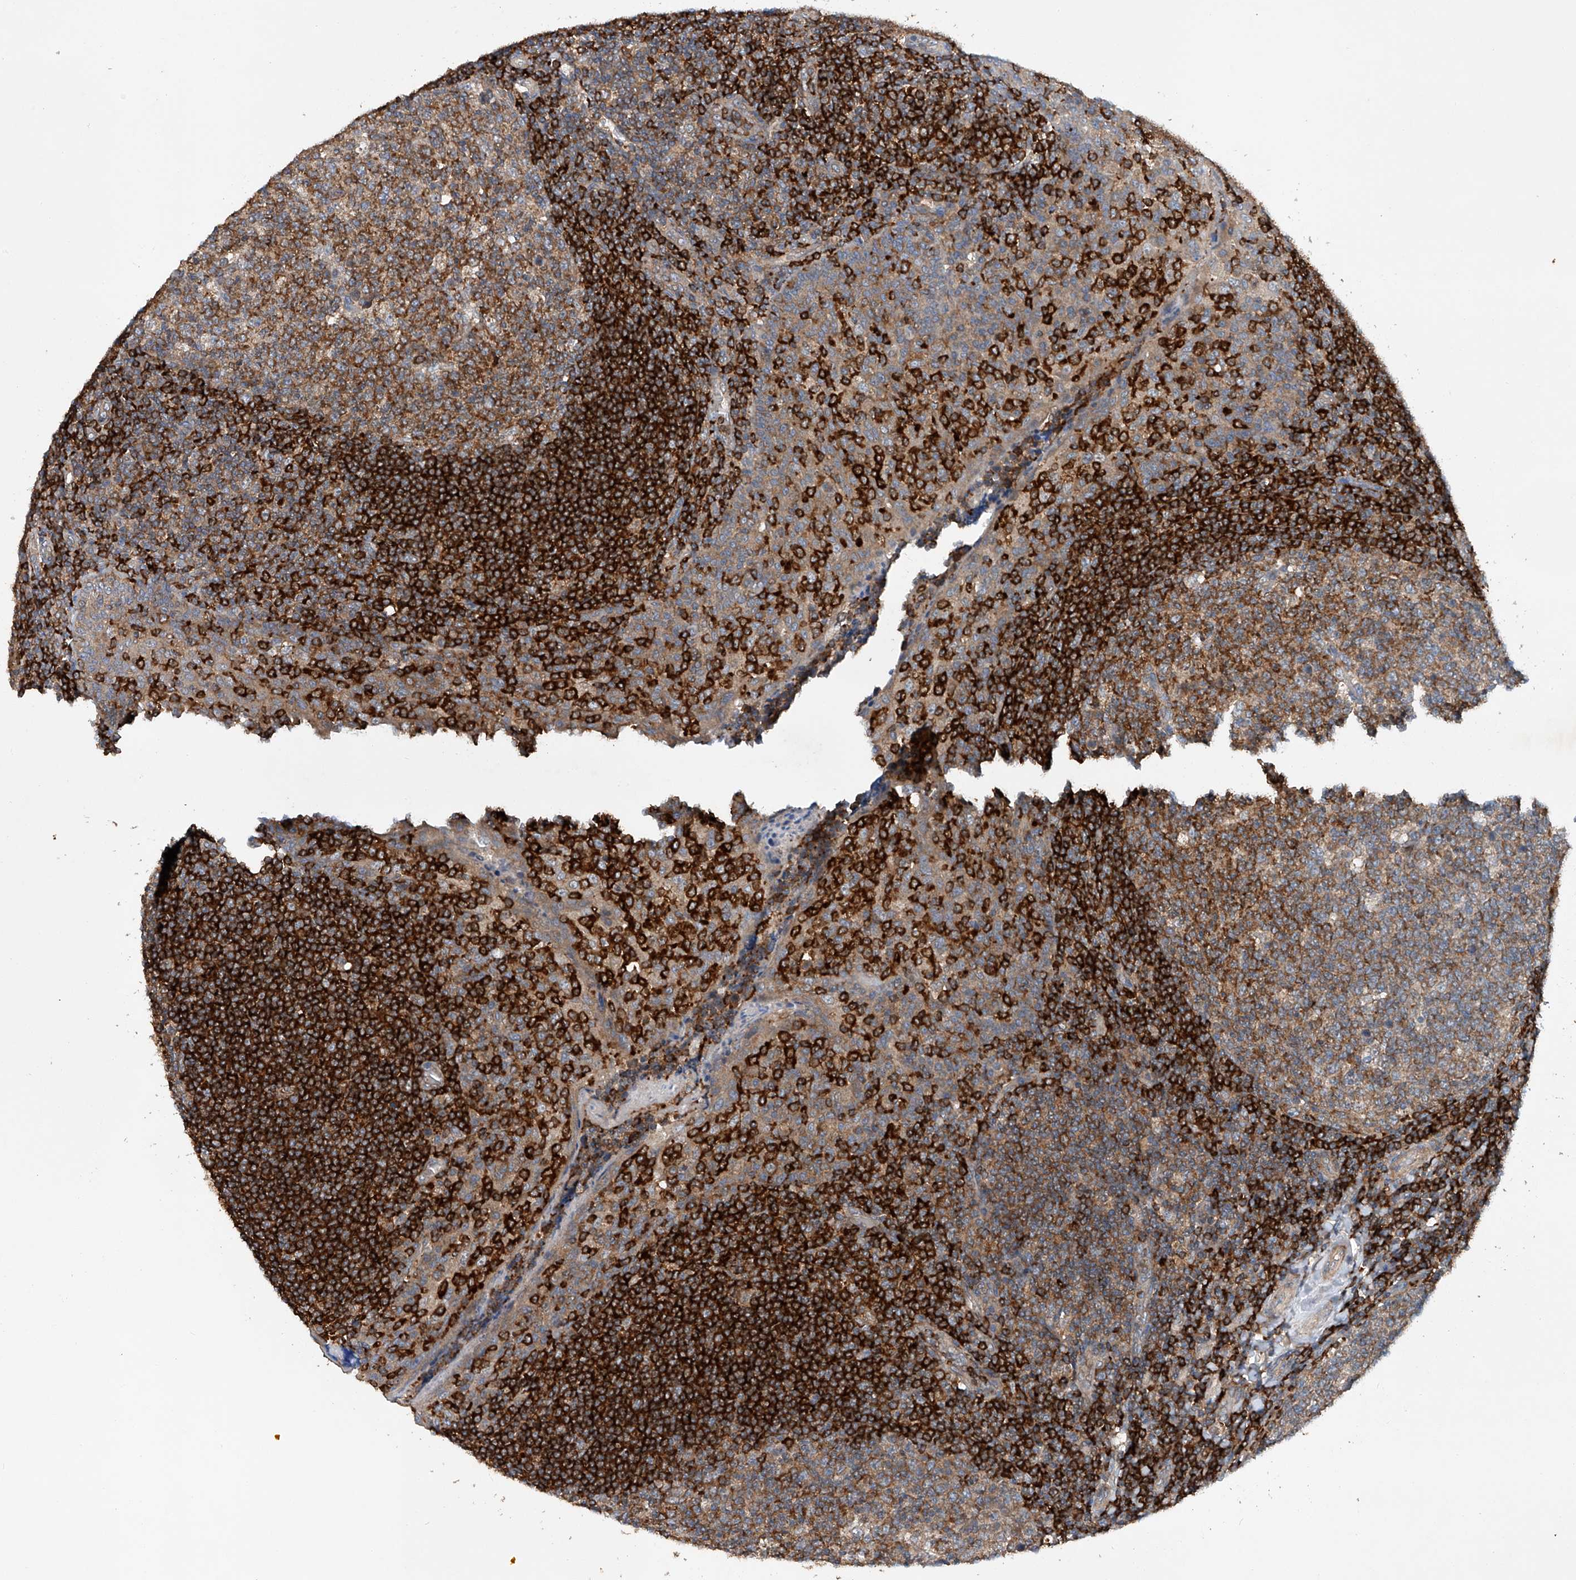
{"staining": {"intensity": "moderate", "quantity": ">75%", "location": "cytoplasmic/membranous"}, "tissue": "tonsil", "cell_type": "Germinal center cells", "image_type": "normal", "snomed": [{"axis": "morphology", "description": "Normal tissue, NOS"}, {"axis": "topography", "description": "Tonsil"}], "caption": "DAB immunohistochemical staining of unremarkable human tonsil demonstrates moderate cytoplasmic/membranous protein expression in about >75% of germinal center cells. (Brightfield microscopy of DAB IHC at high magnification).", "gene": "CEP85L", "patient": {"sex": "female", "age": 19}}